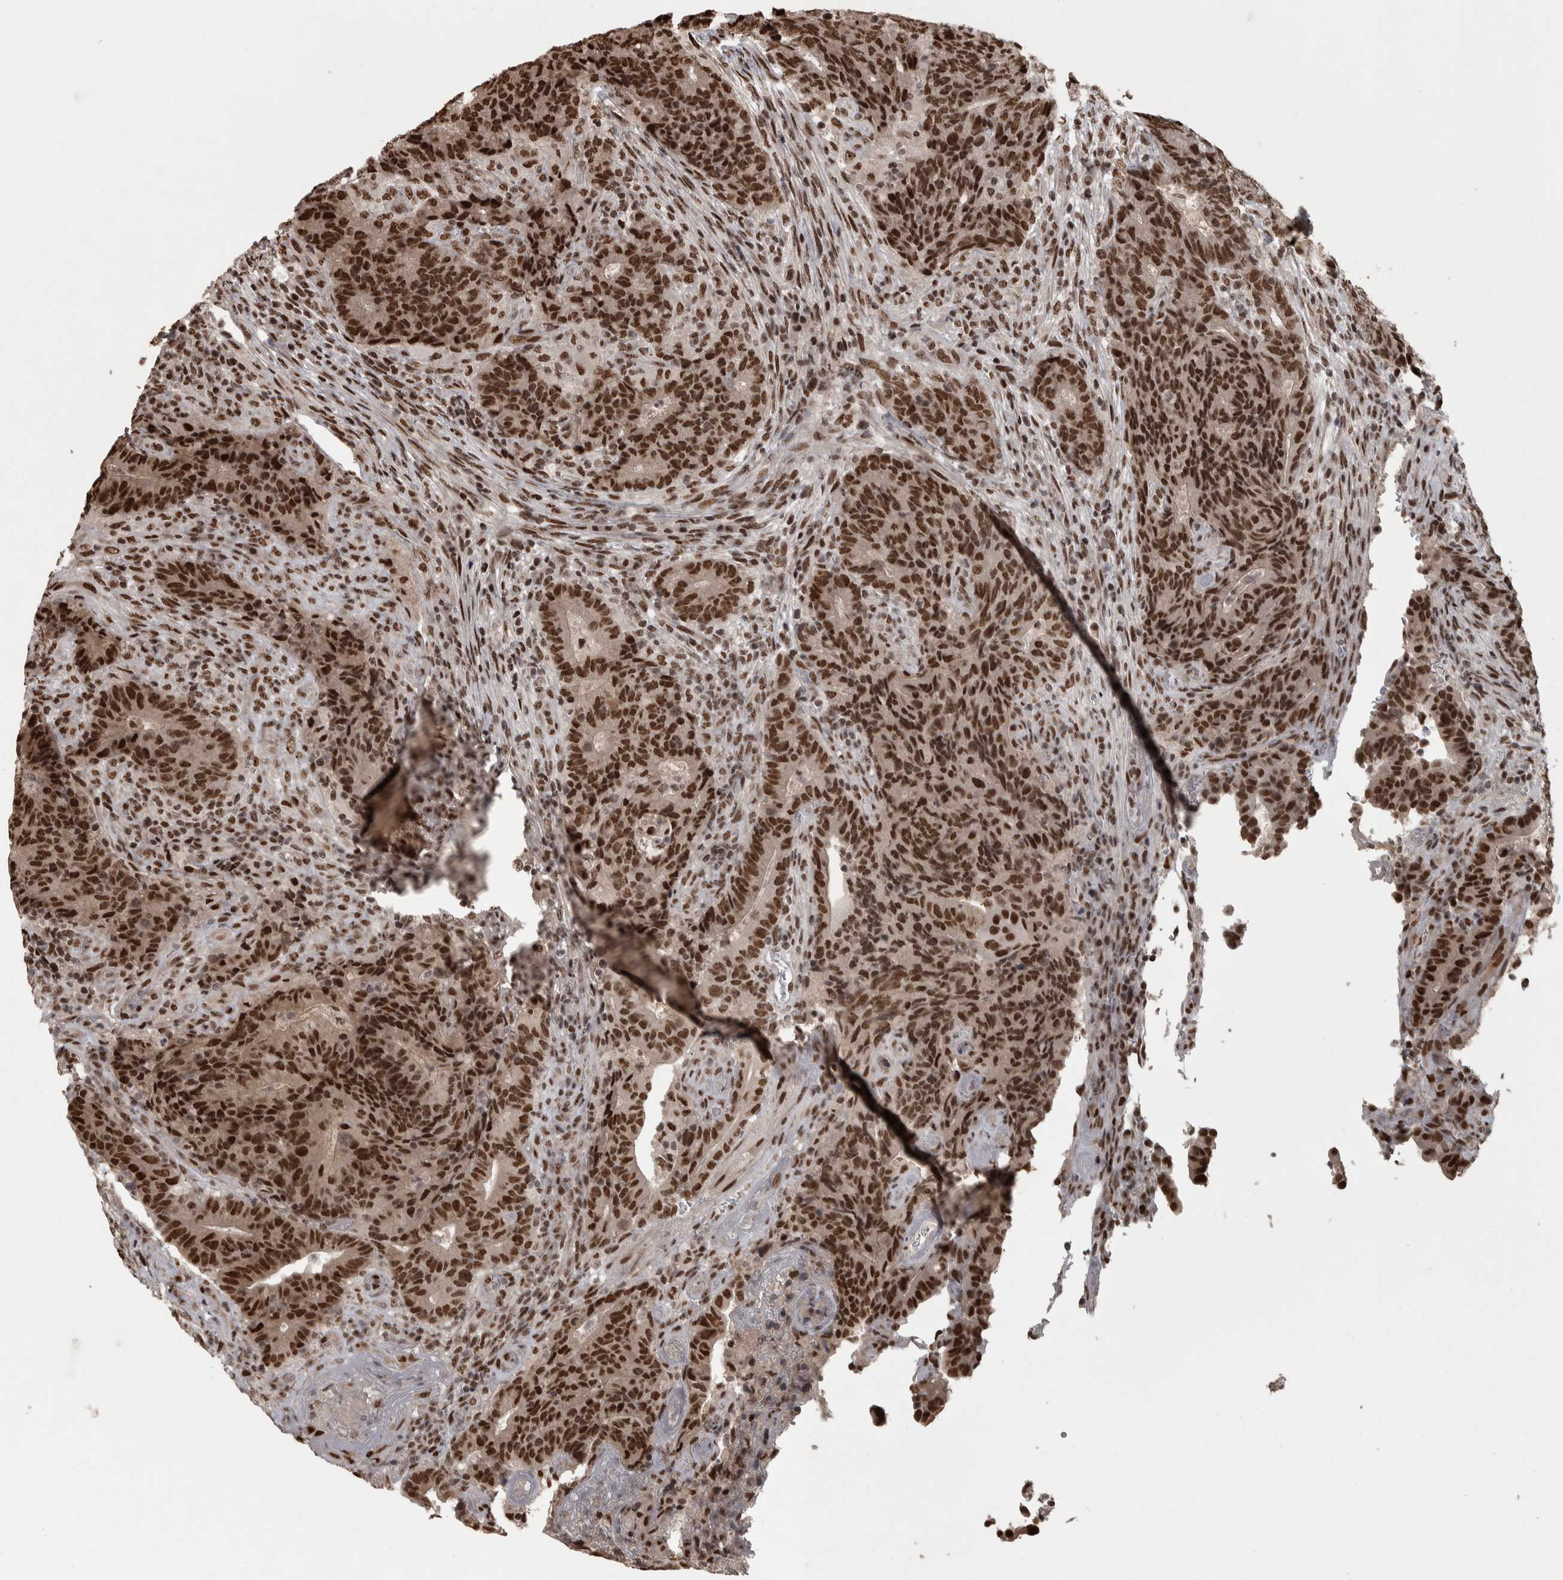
{"staining": {"intensity": "strong", "quantity": ">75%", "location": "nuclear"}, "tissue": "colorectal cancer", "cell_type": "Tumor cells", "image_type": "cancer", "snomed": [{"axis": "morphology", "description": "Normal tissue, NOS"}, {"axis": "morphology", "description": "Adenocarcinoma, NOS"}, {"axis": "topography", "description": "Colon"}], "caption": "There is high levels of strong nuclear staining in tumor cells of colorectal cancer (adenocarcinoma), as demonstrated by immunohistochemical staining (brown color).", "gene": "ZFHX4", "patient": {"sex": "female", "age": 75}}